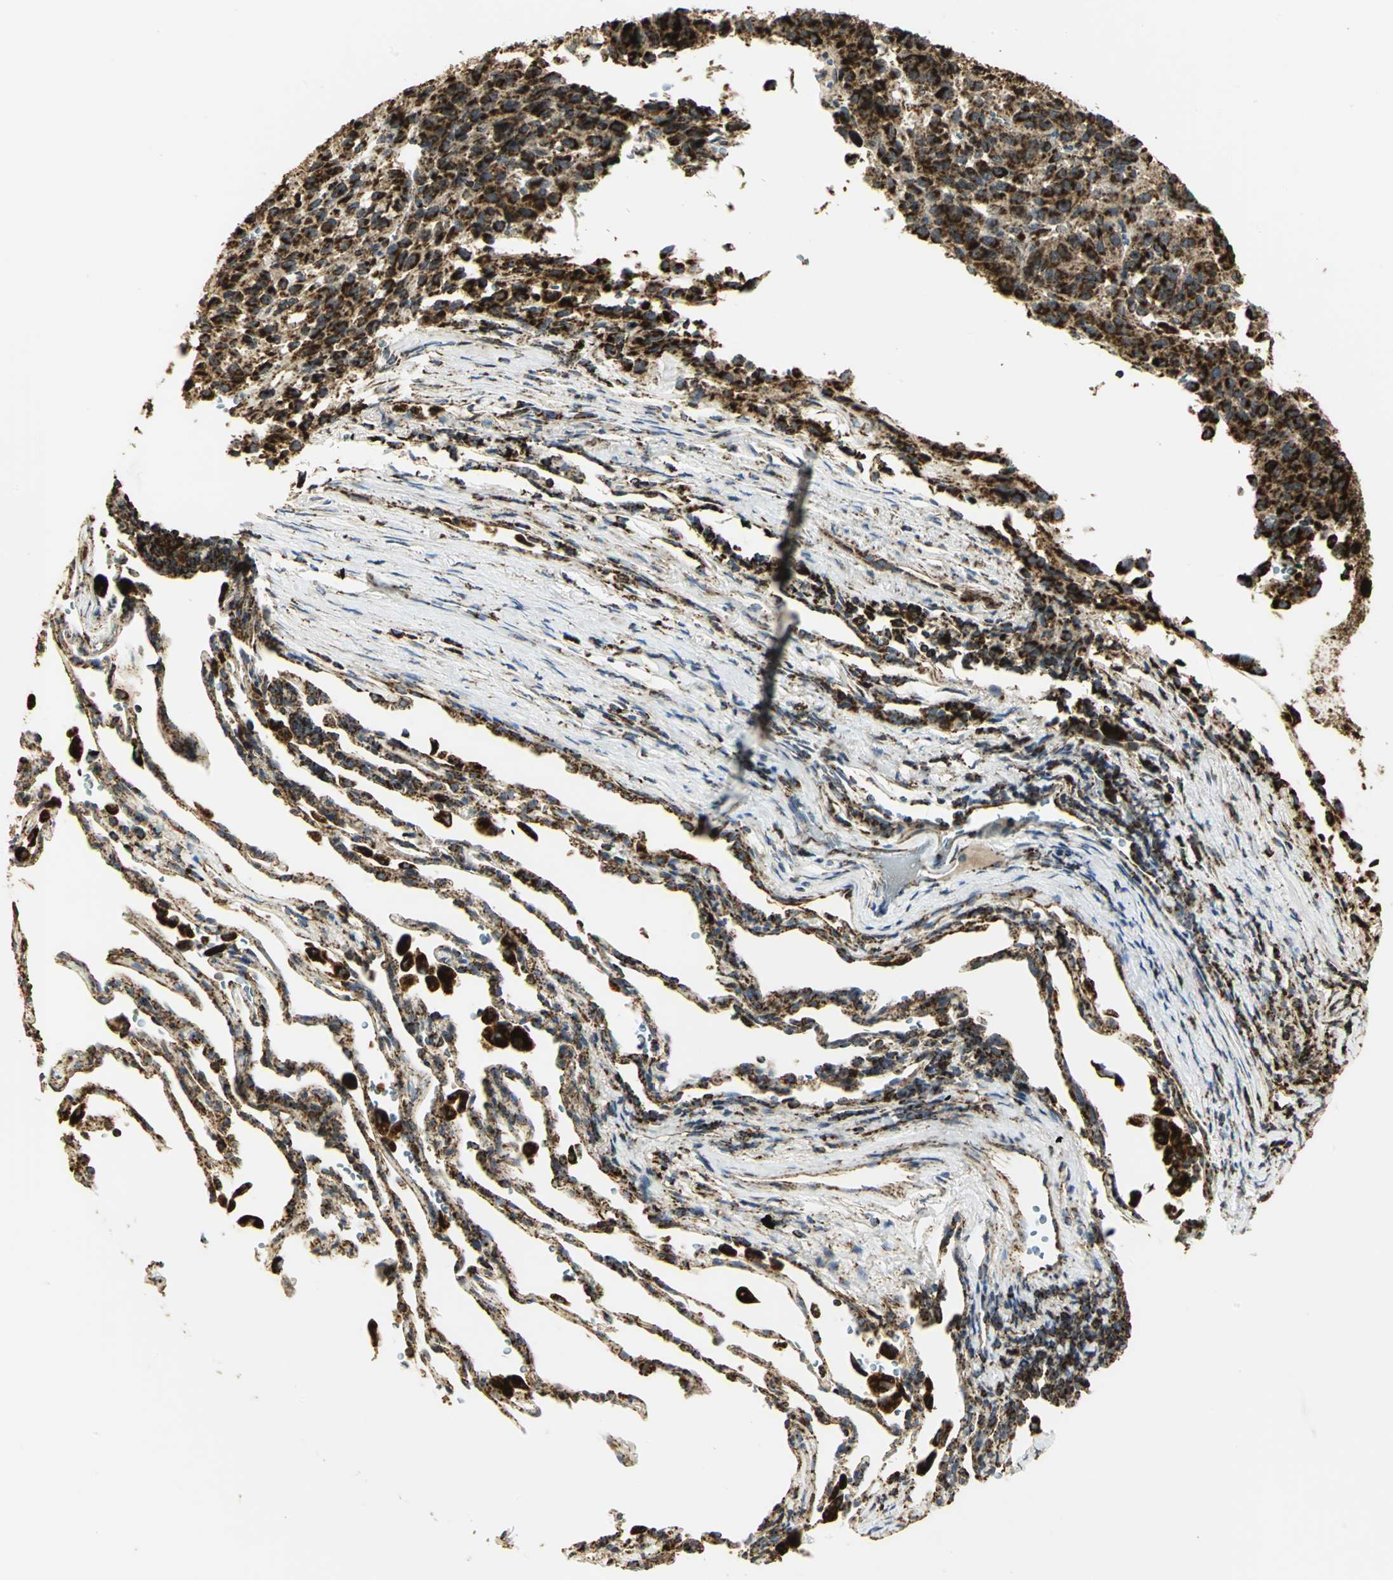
{"staining": {"intensity": "strong", "quantity": ">75%", "location": "cytoplasmic/membranous"}, "tissue": "melanoma", "cell_type": "Tumor cells", "image_type": "cancer", "snomed": [{"axis": "morphology", "description": "Malignant melanoma, Metastatic site"}, {"axis": "topography", "description": "Lung"}], "caption": "Malignant melanoma (metastatic site) was stained to show a protein in brown. There is high levels of strong cytoplasmic/membranous staining in approximately >75% of tumor cells. (IHC, brightfield microscopy, high magnification).", "gene": "VDAC1", "patient": {"sex": "male", "age": 64}}